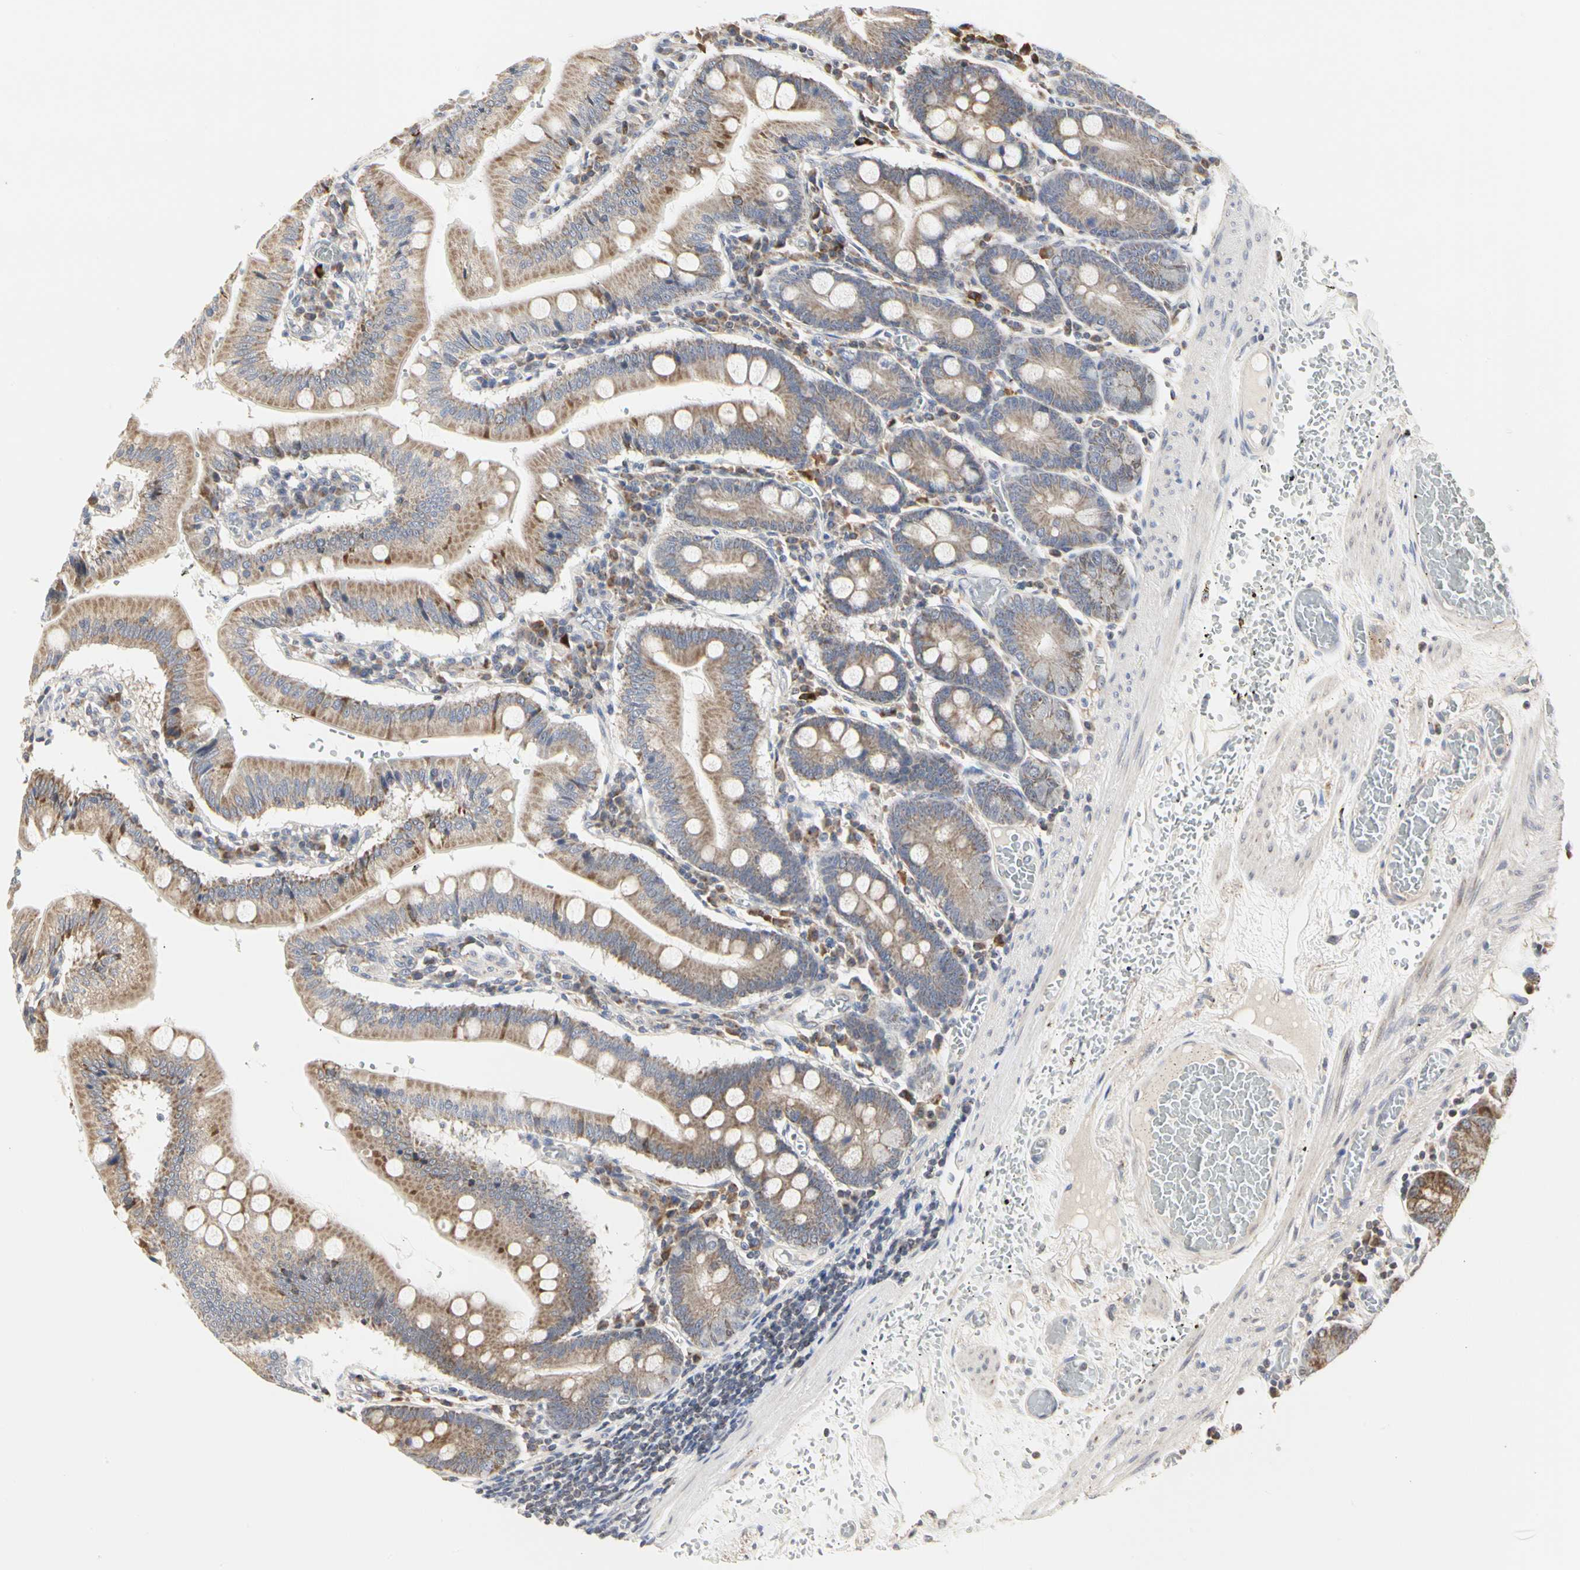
{"staining": {"intensity": "weak", "quantity": ">75%", "location": "cytoplasmic/membranous"}, "tissue": "small intestine", "cell_type": "Glandular cells", "image_type": "normal", "snomed": [{"axis": "morphology", "description": "Normal tissue, NOS"}, {"axis": "topography", "description": "Small intestine"}], "caption": "Weak cytoplasmic/membranous staining is seen in about >75% of glandular cells in normal small intestine. Using DAB (3,3'-diaminobenzidine) (brown) and hematoxylin (blue) stains, captured at high magnification using brightfield microscopy.", "gene": "TSKU", "patient": {"sex": "male", "age": 71}}